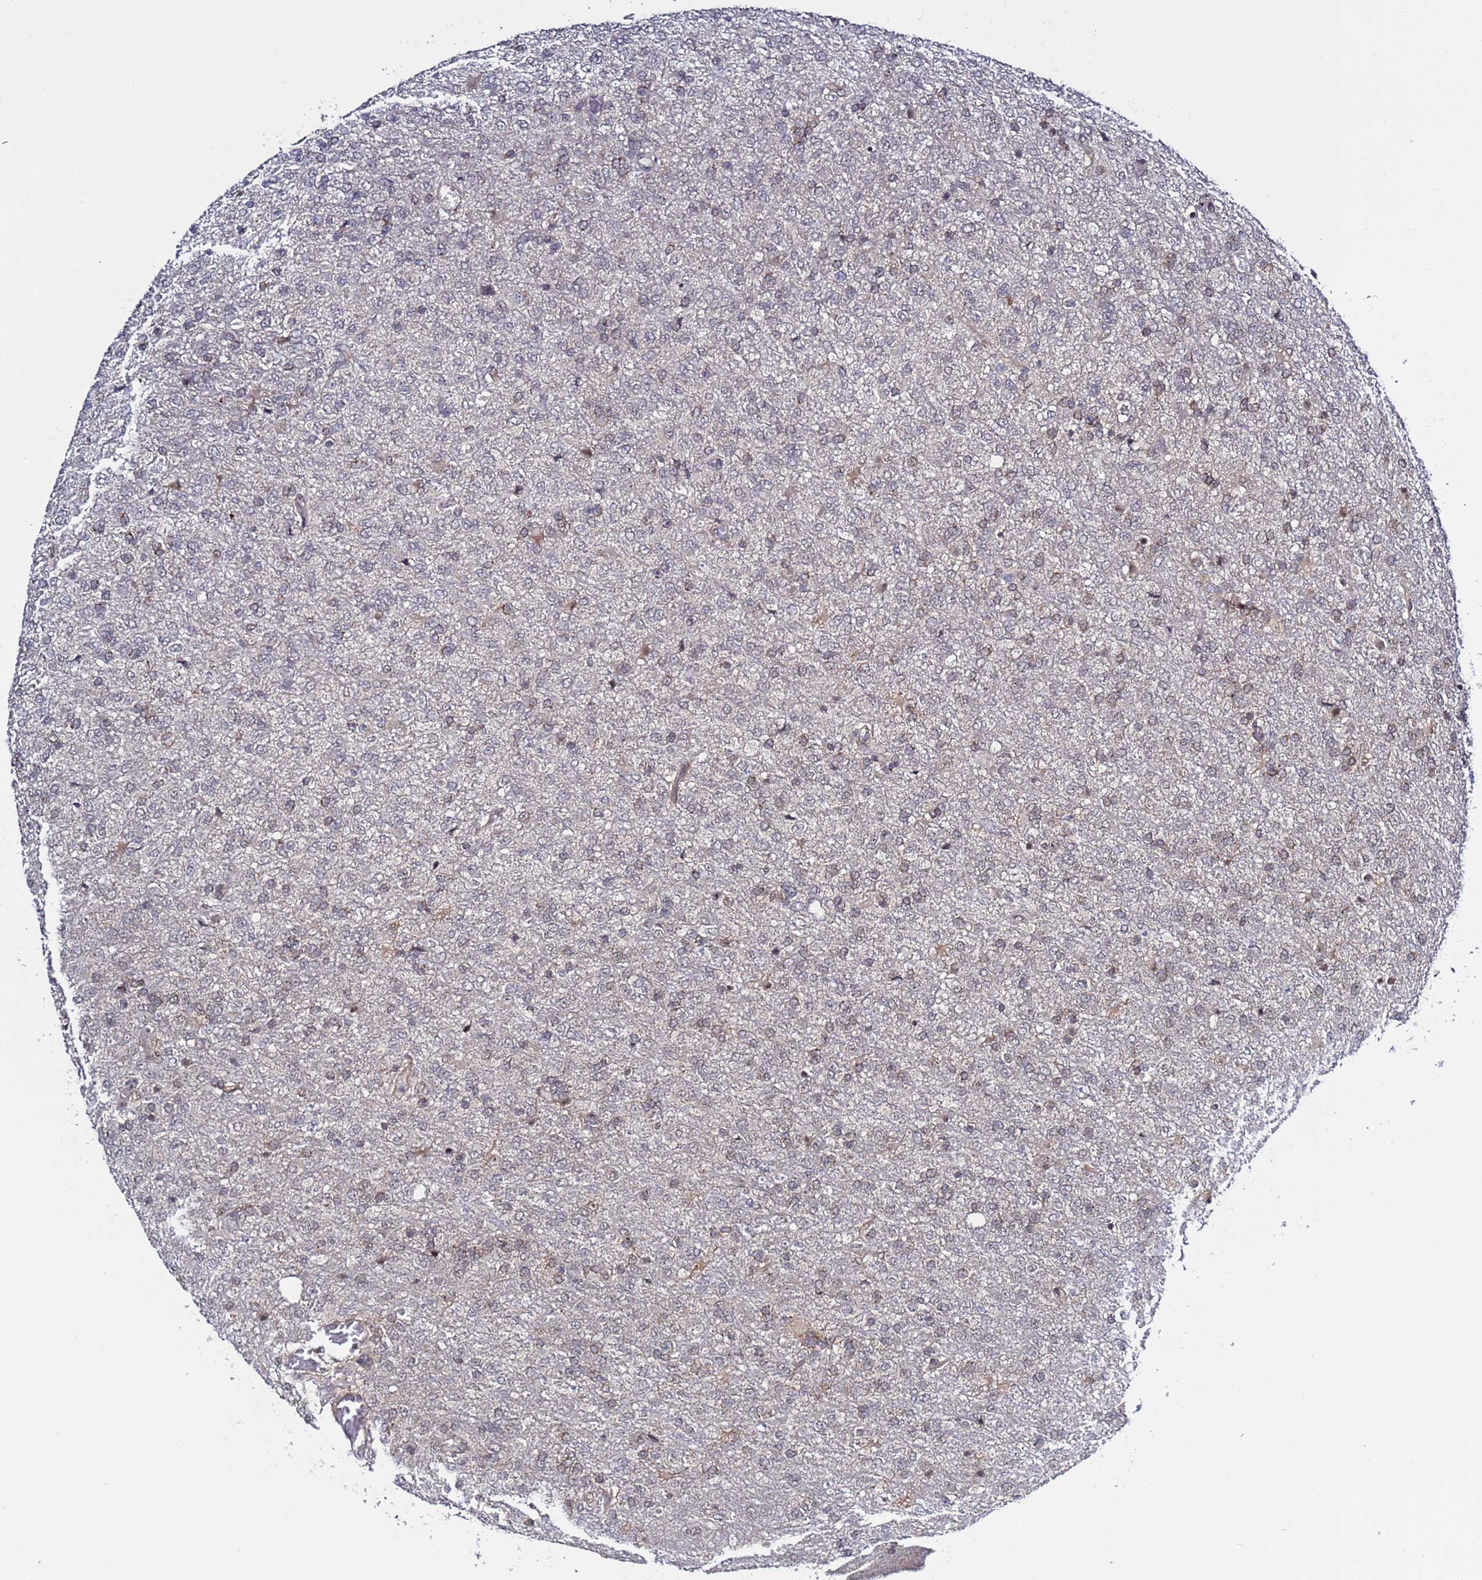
{"staining": {"intensity": "negative", "quantity": "none", "location": "none"}, "tissue": "glioma", "cell_type": "Tumor cells", "image_type": "cancer", "snomed": [{"axis": "morphology", "description": "Glioma, malignant, High grade"}, {"axis": "topography", "description": "Brain"}], "caption": "There is no significant expression in tumor cells of malignant high-grade glioma. (DAB (3,3'-diaminobenzidine) immunohistochemistry (IHC) visualized using brightfield microscopy, high magnification).", "gene": "POLR2D", "patient": {"sex": "female", "age": 74}}